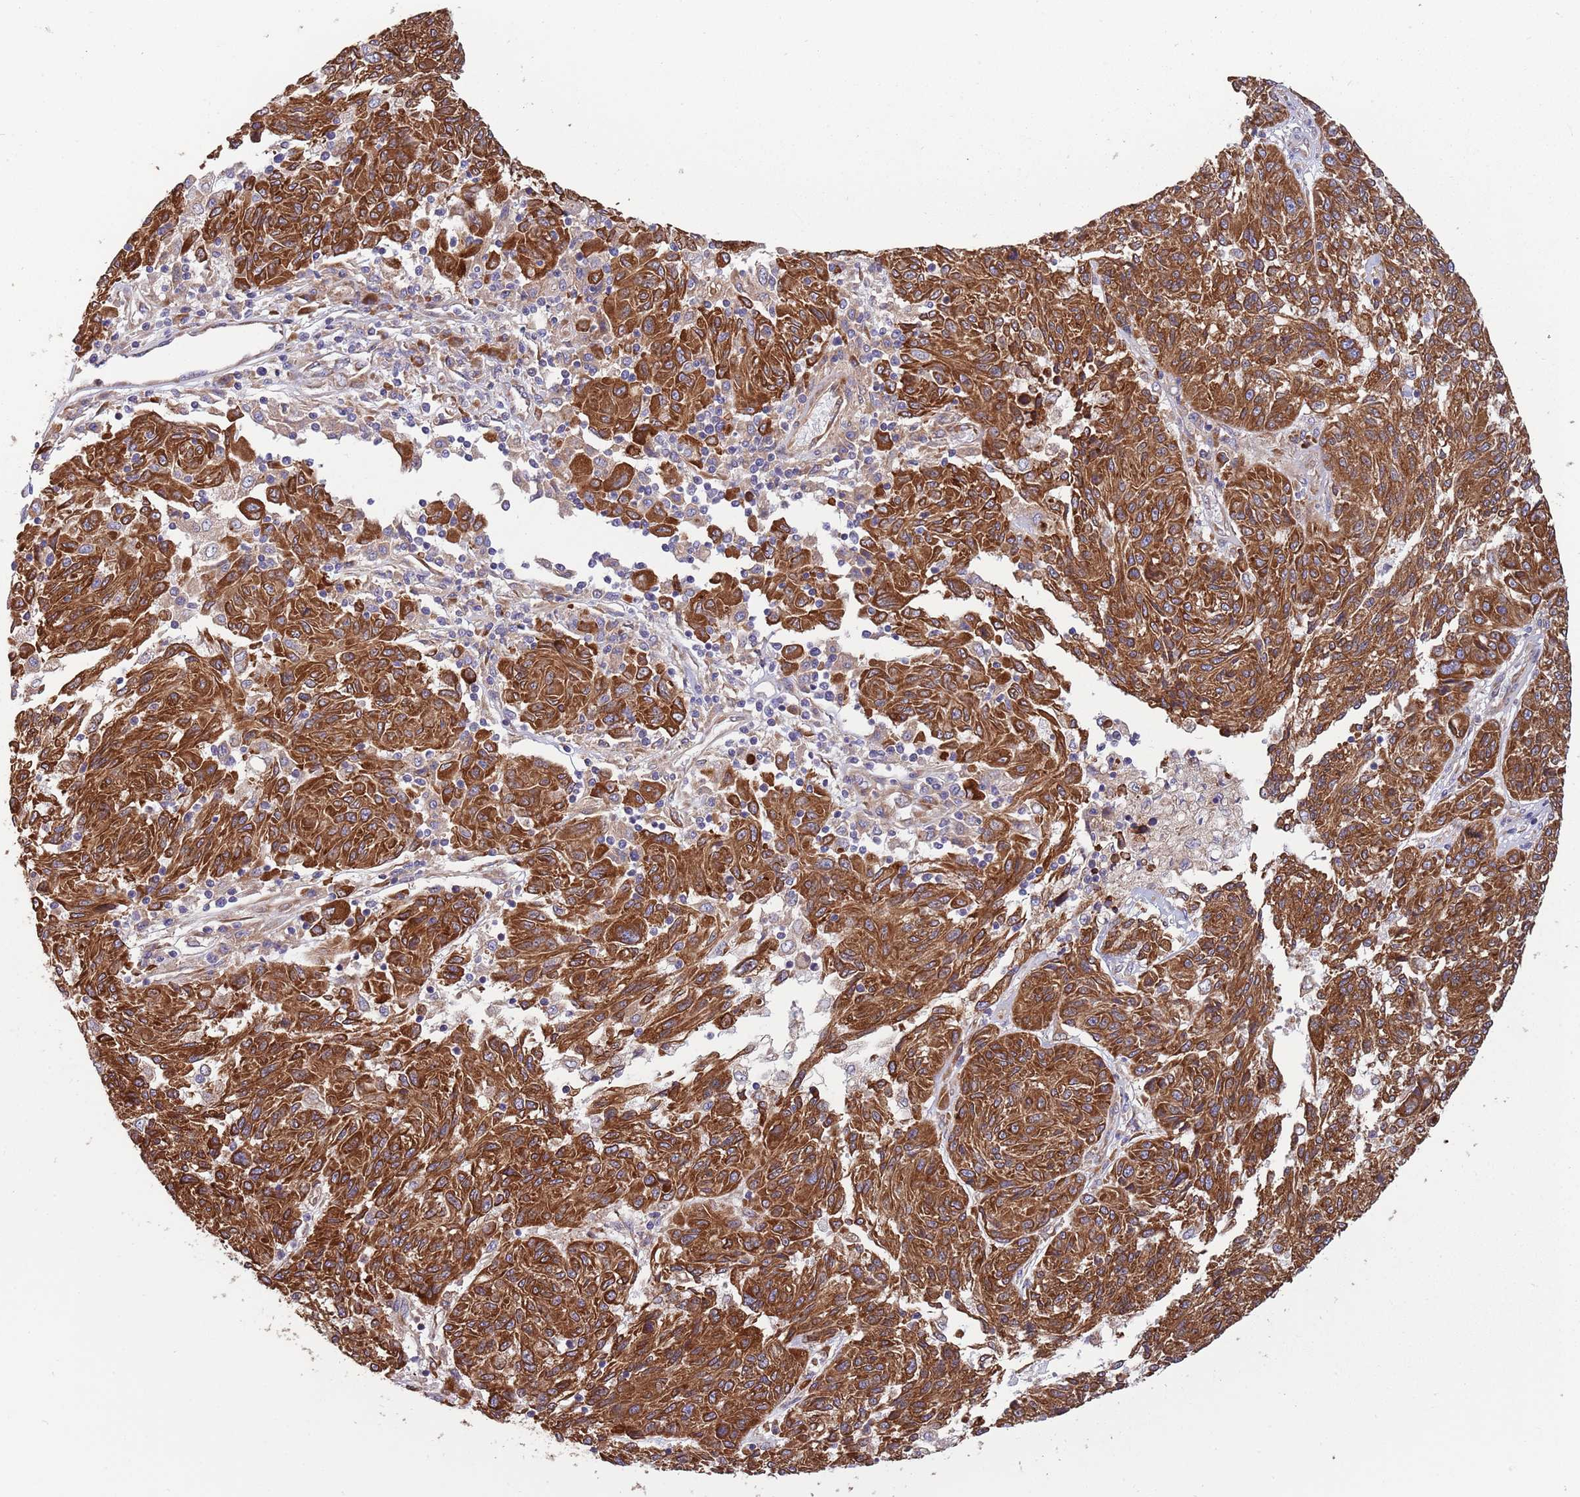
{"staining": {"intensity": "strong", "quantity": ">75%", "location": "cytoplasmic/membranous"}, "tissue": "melanoma", "cell_type": "Tumor cells", "image_type": "cancer", "snomed": [{"axis": "morphology", "description": "Malignant melanoma, NOS"}, {"axis": "topography", "description": "Skin"}], "caption": "Immunohistochemistry image of neoplastic tissue: human melanoma stained using immunohistochemistry (IHC) shows high levels of strong protein expression localized specifically in the cytoplasmic/membranous of tumor cells, appearing as a cytoplasmic/membranous brown color.", "gene": "ARMCX6", "patient": {"sex": "male", "age": 53}}